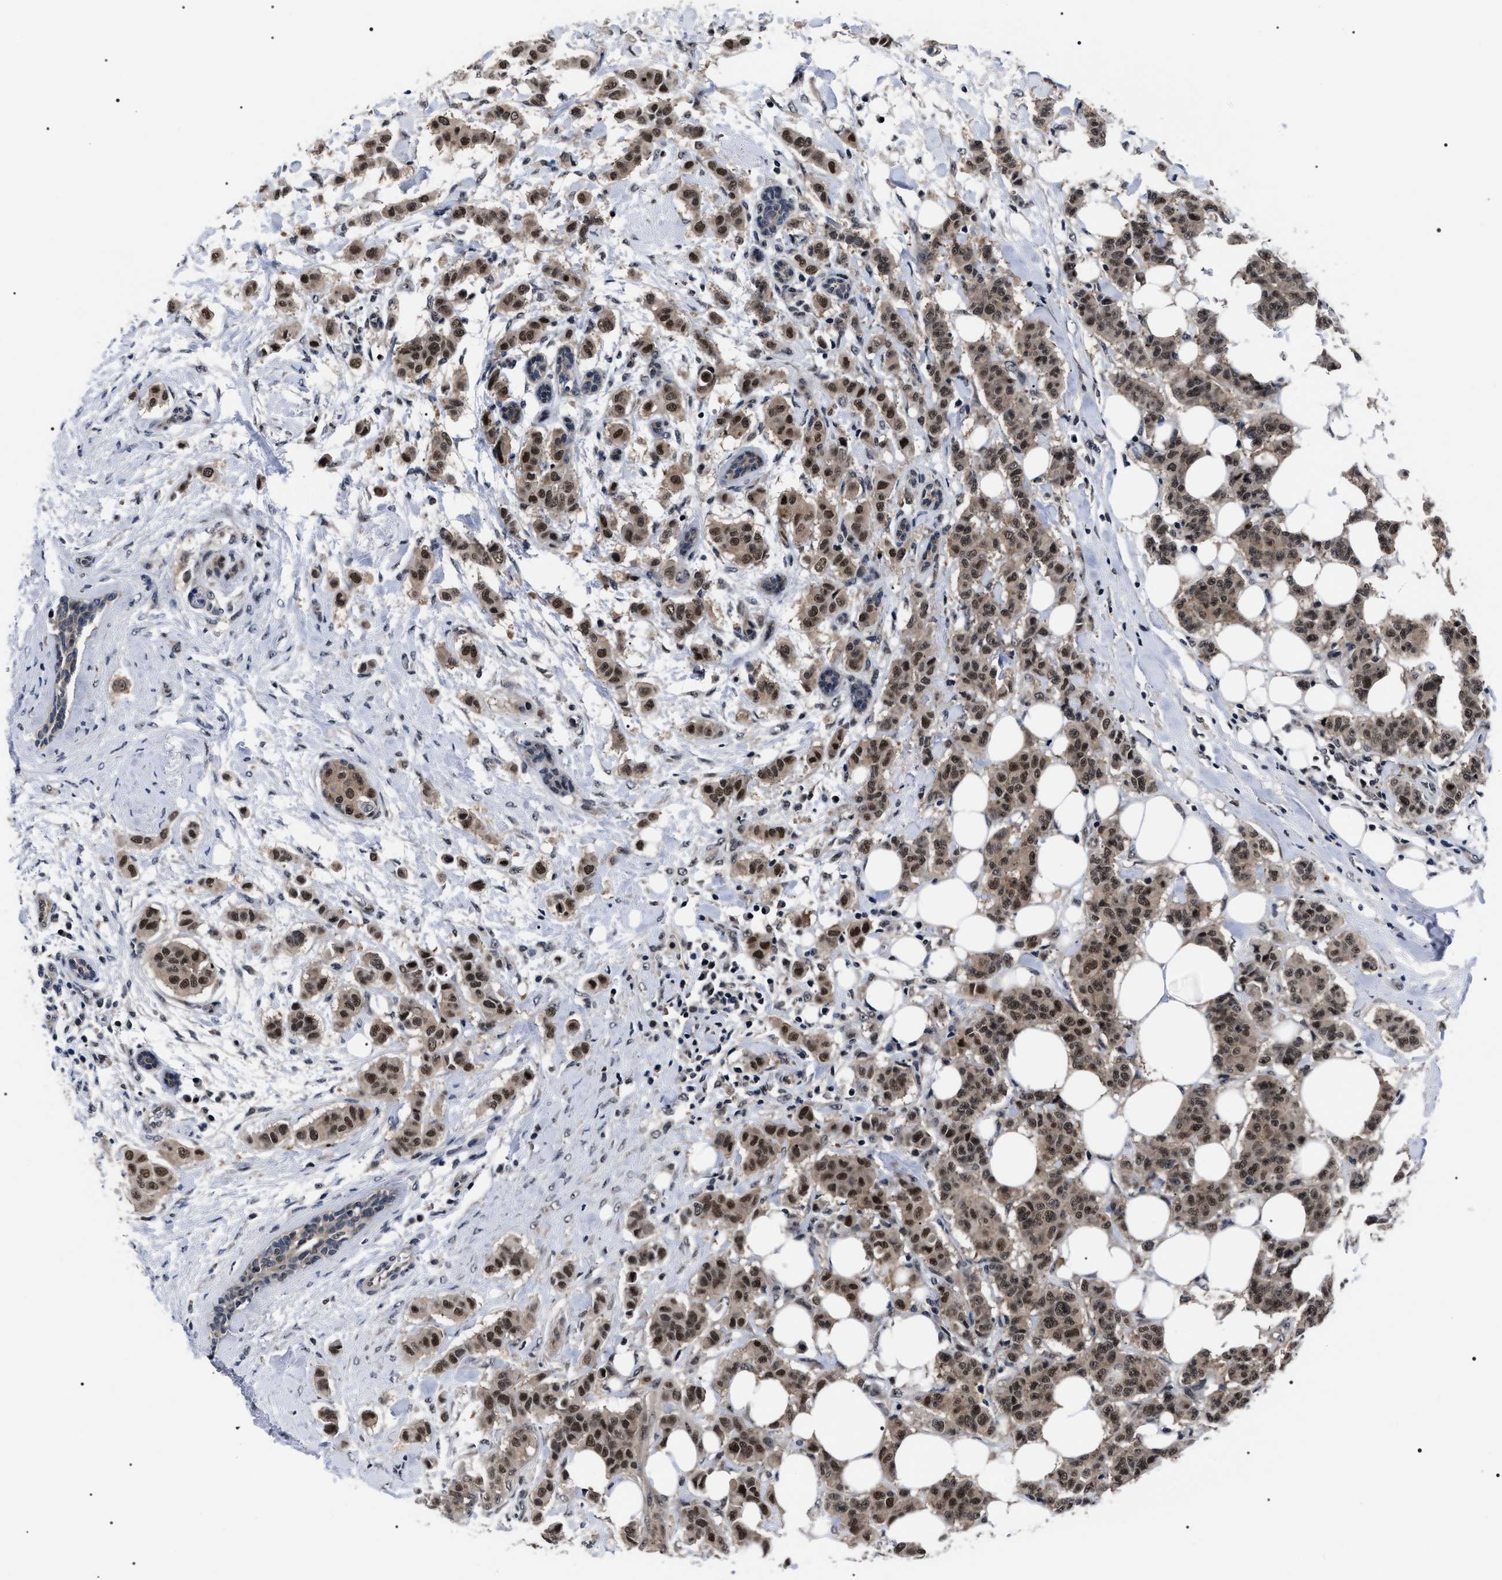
{"staining": {"intensity": "moderate", "quantity": ">75%", "location": "cytoplasmic/membranous,nuclear"}, "tissue": "breast cancer", "cell_type": "Tumor cells", "image_type": "cancer", "snomed": [{"axis": "morphology", "description": "Duct carcinoma"}, {"axis": "topography", "description": "Breast"}], "caption": "Human breast cancer (intraductal carcinoma) stained with a protein marker reveals moderate staining in tumor cells.", "gene": "CSNK2A1", "patient": {"sex": "female", "age": 40}}